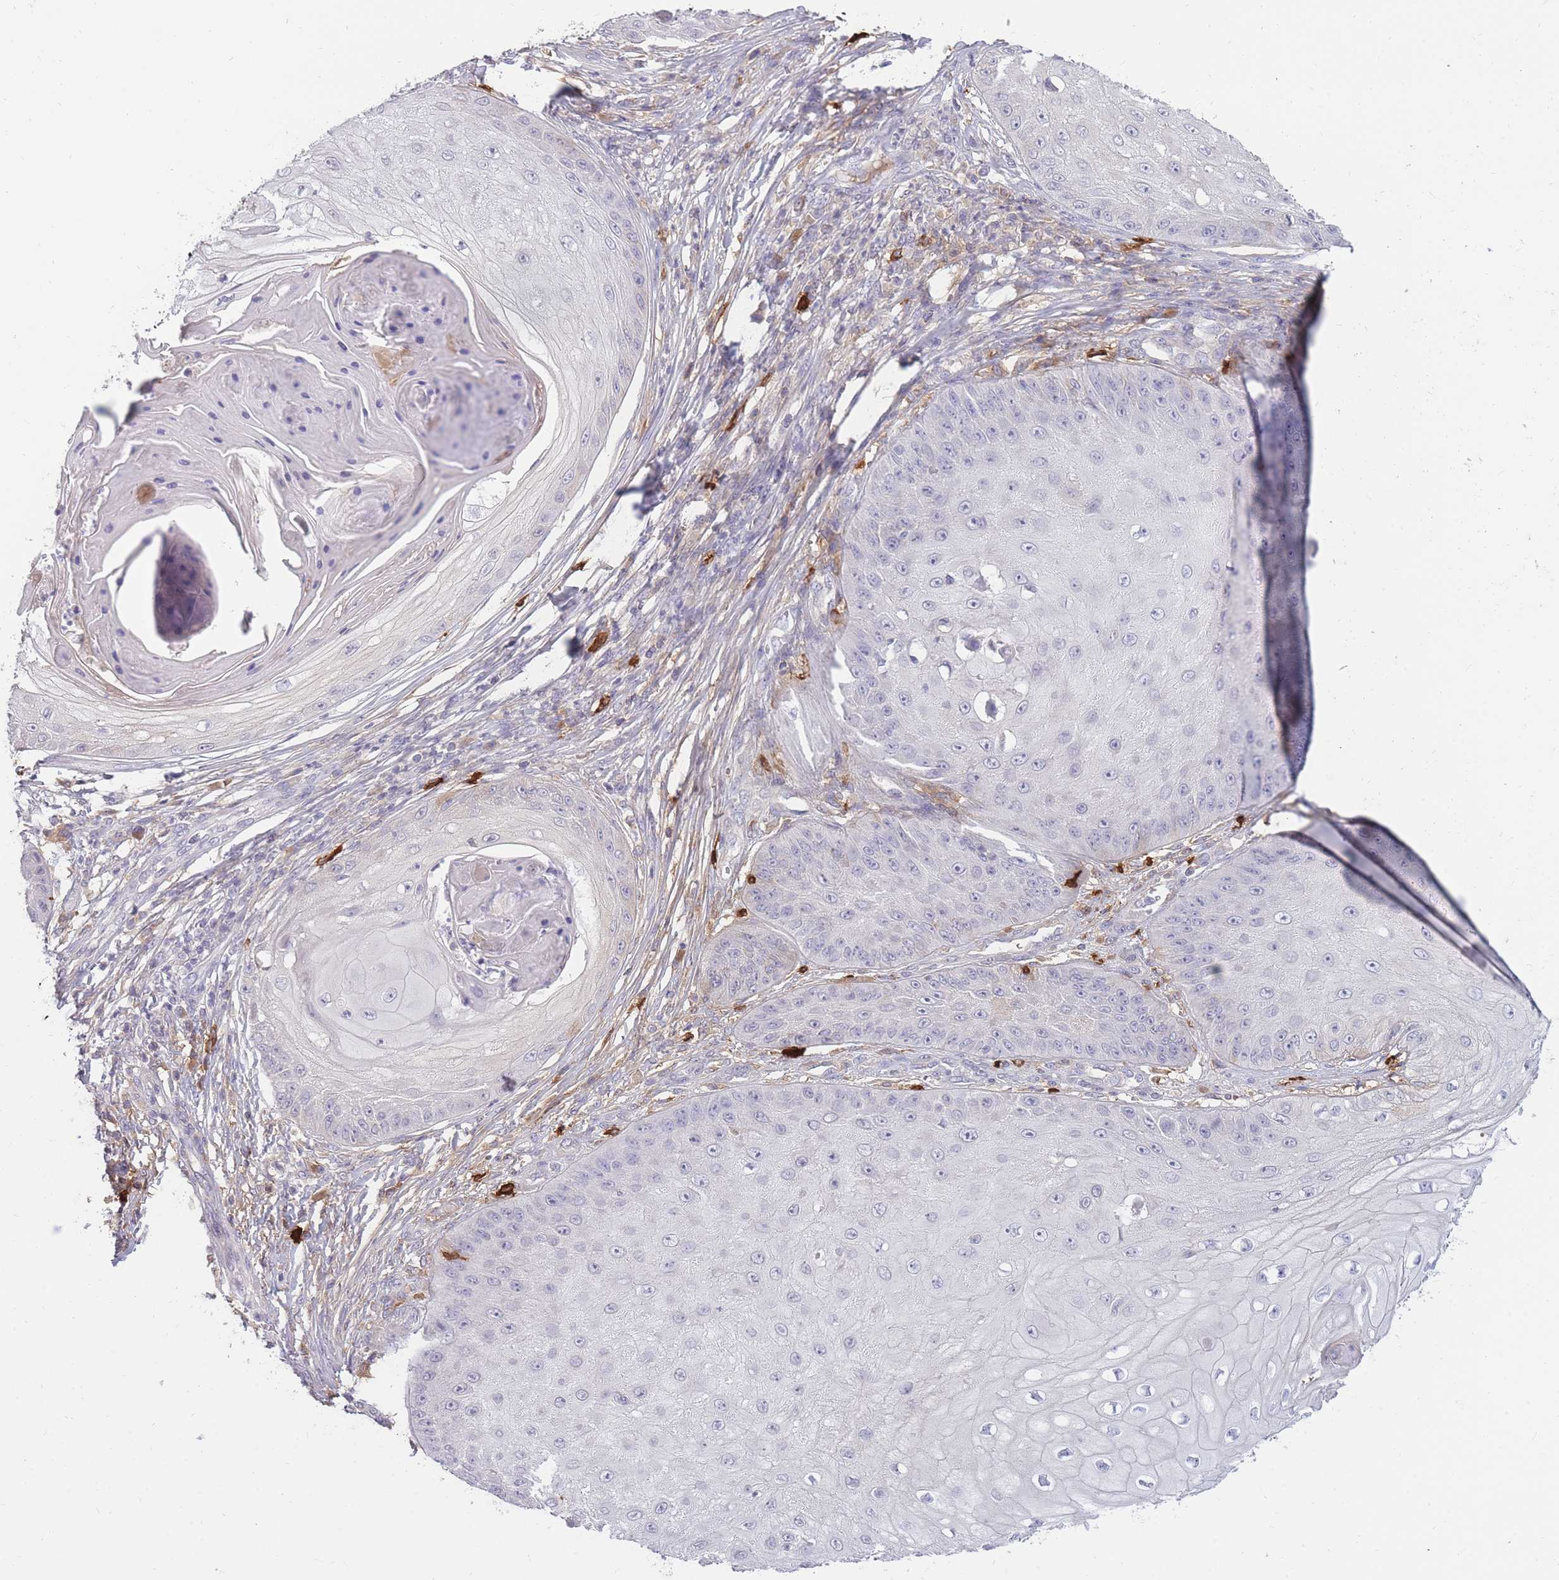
{"staining": {"intensity": "negative", "quantity": "none", "location": "none"}, "tissue": "skin cancer", "cell_type": "Tumor cells", "image_type": "cancer", "snomed": [{"axis": "morphology", "description": "Squamous cell carcinoma, NOS"}, {"axis": "topography", "description": "Skin"}], "caption": "Tumor cells show no significant staining in skin cancer.", "gene": "TPSD1", "patient": {"sex": "male", "age": 70}}